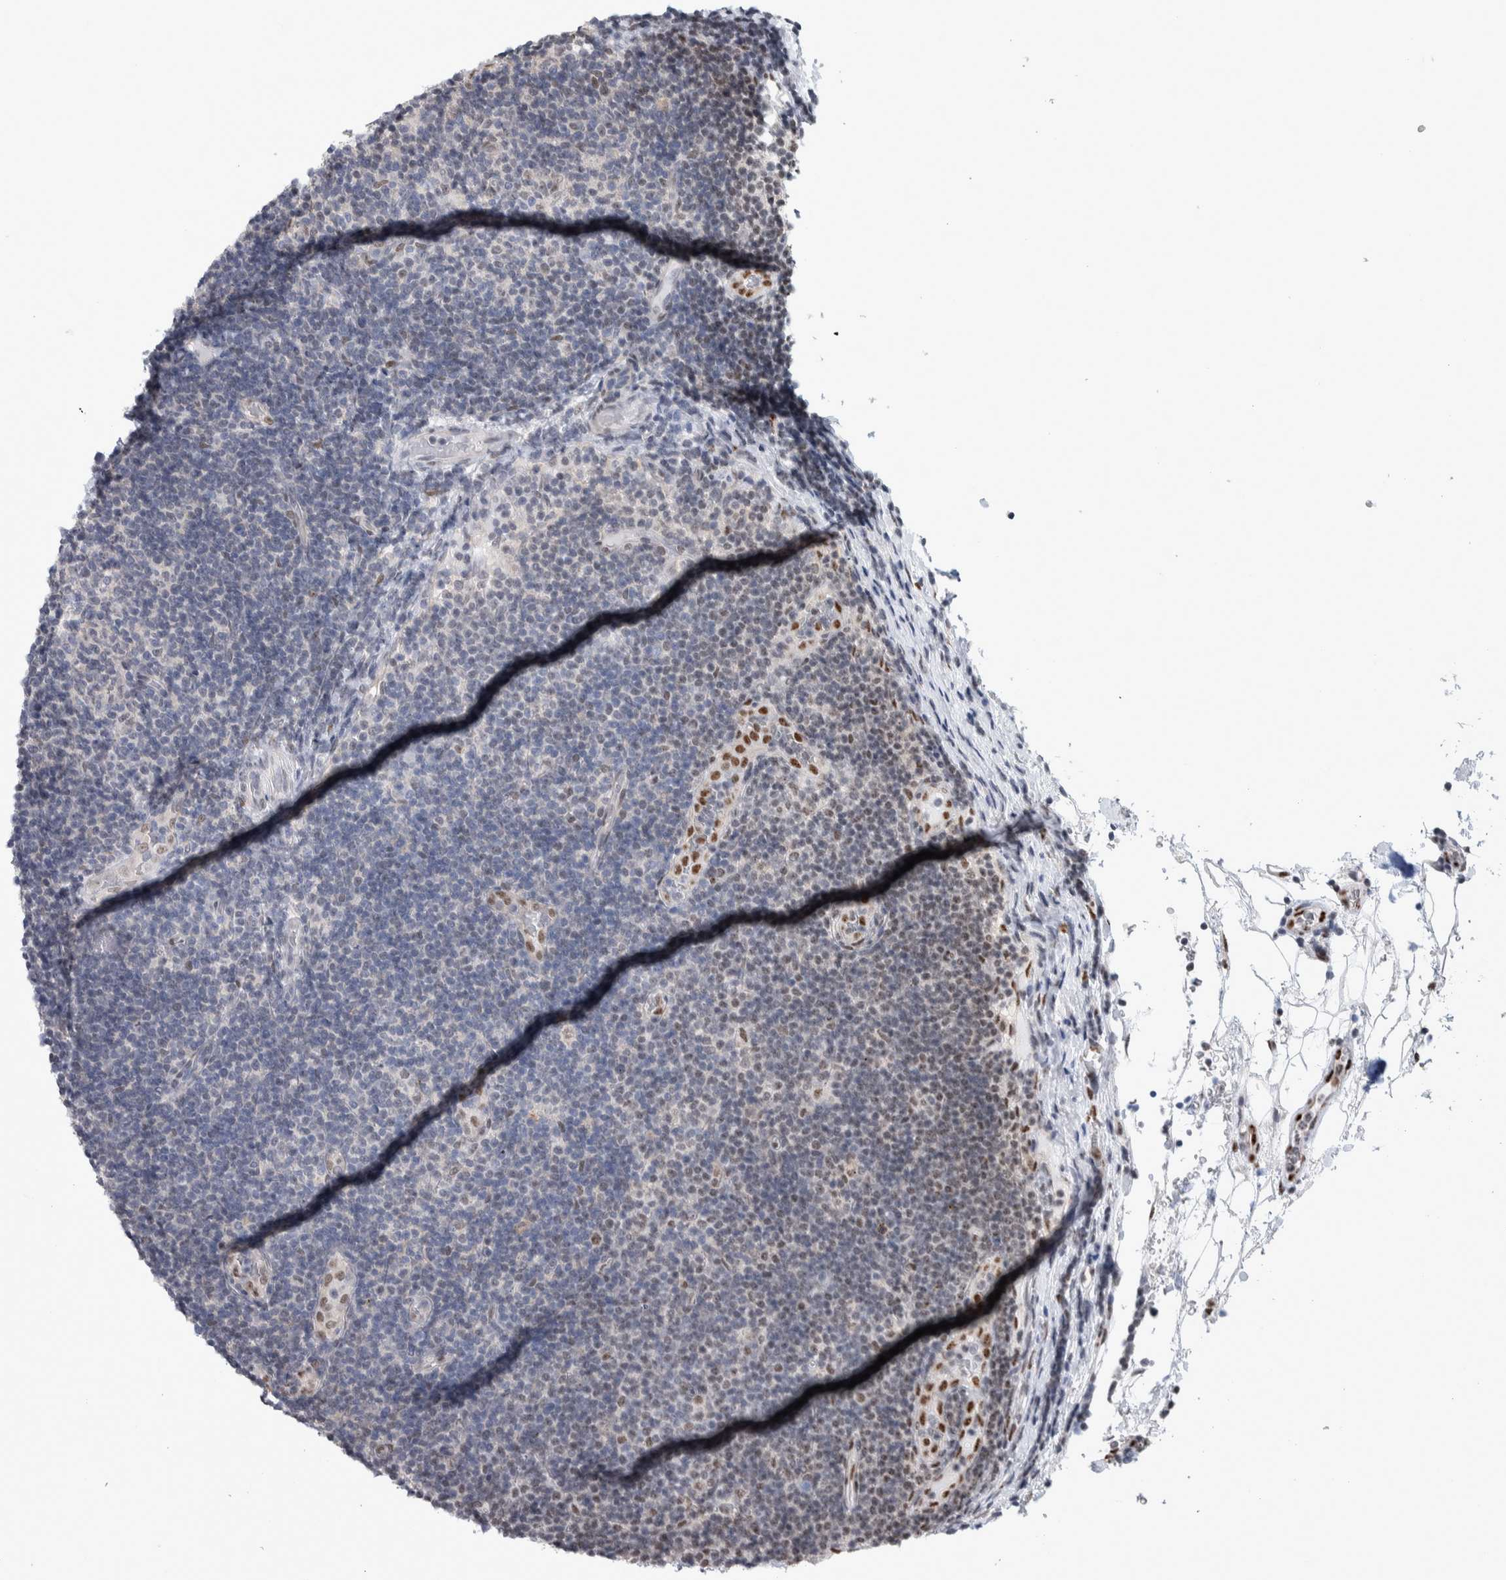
{"staining": {"intensity": "negative", "quantity": "none", "location": "none"}, "tissue": "lymphoma", "cell_type": "Tumor cells", "image_type": "cancer", "snomed": [{"axis": "morphology", "description": "Malignant lymphoma, non-Hodgkin's type, Low grade"}, {"axis": "topography", "description": "Lymph node"}], "caption": "The histopathology image exhibits no significant positivity in tumor cells of lymphoma. The staining was performed using DAB to visualize the protein expression in brown, while the nuclei were stained in blue with hematoxylin (Magnification: 20x).", "gene": "TAX1BP1", "patient": {"sex": "male", "age": 83}}